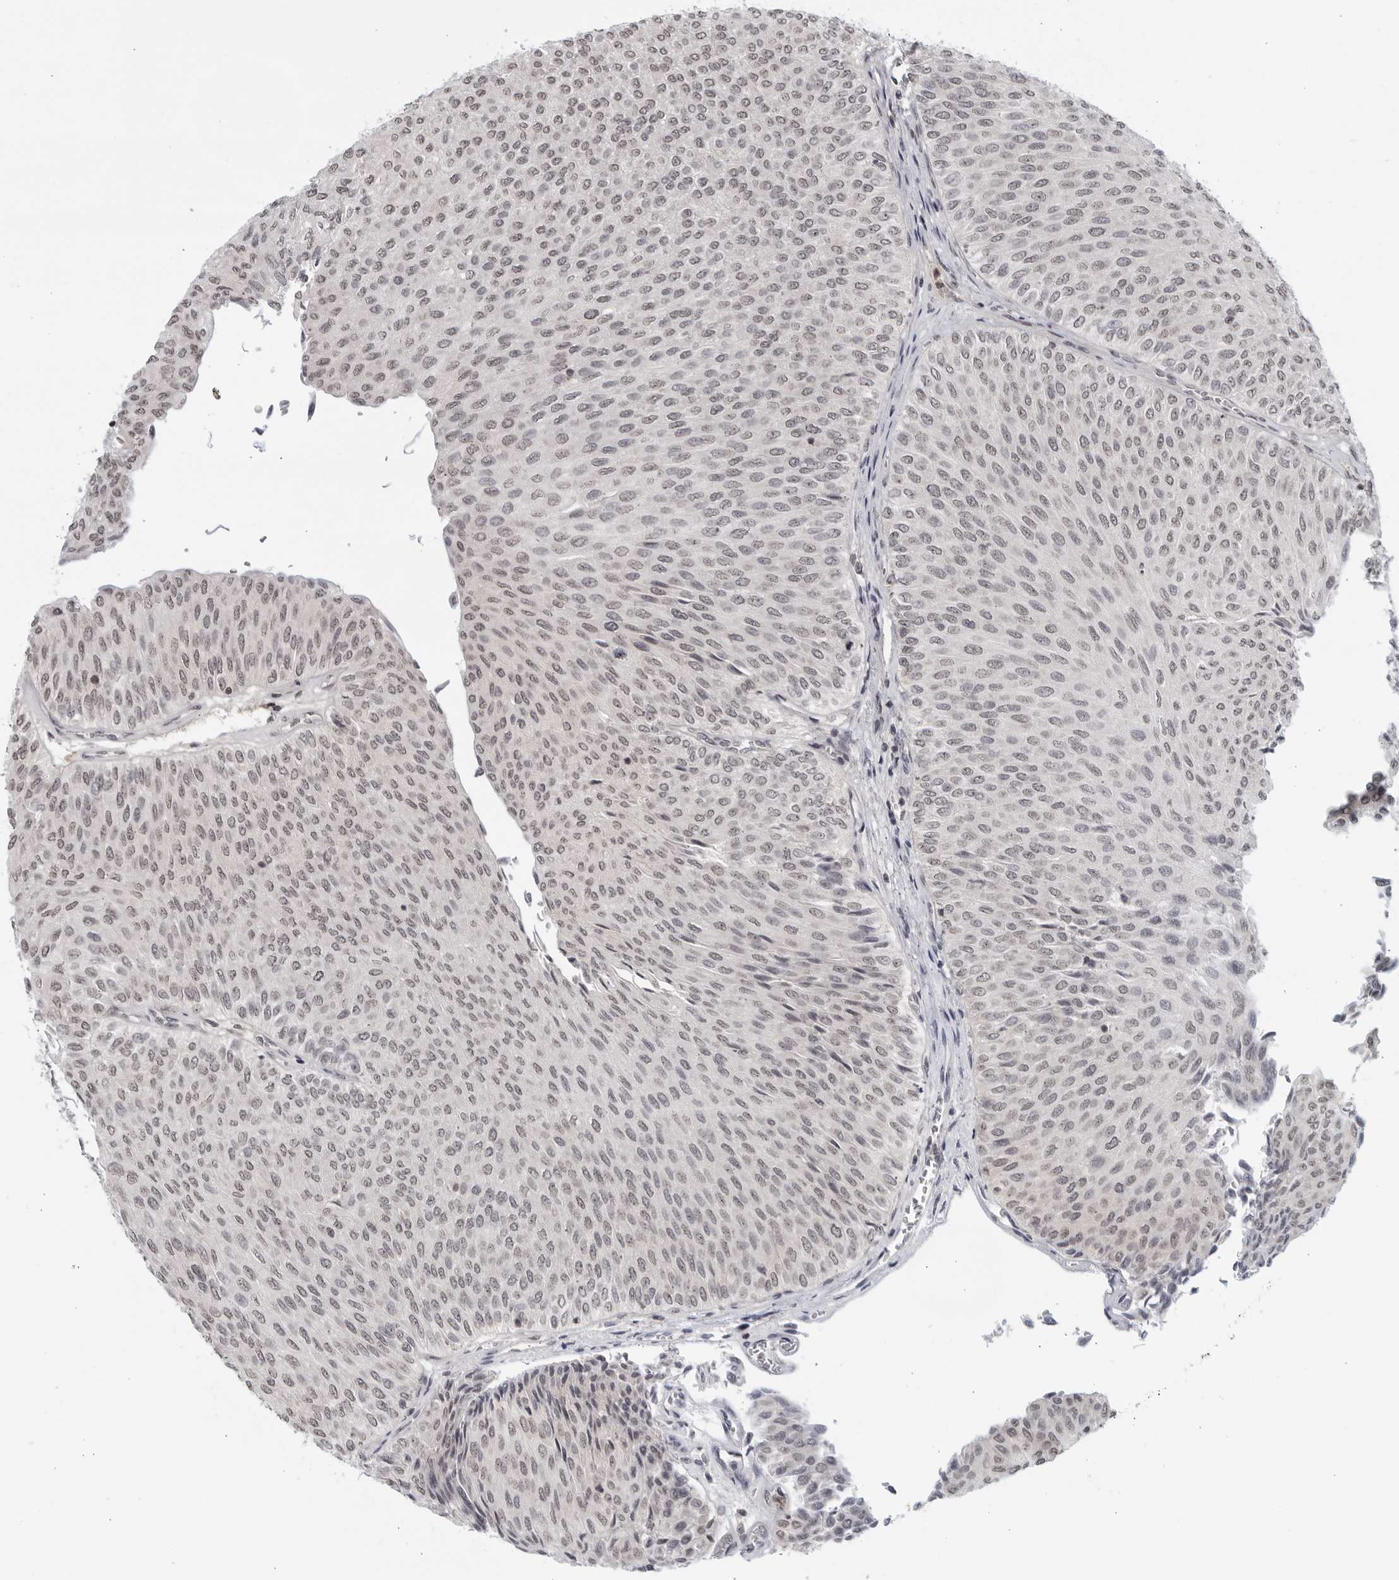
{"staining": {"intensity": "weak", "quantity": "<25%", "location": "nuclear"}, "tissue": "urothelial cancer", "cell_type": "Tumor cells", "image_type": "cancer", "snomed": [{"axis": "morphology", "description": "Urothelial carcinoma, Low grade"}, {"axis": "topography", "description": "Urinary bladder"}], "caption": "This is a image of immunohistochemistry staining of urothelial cancer, which shows no positivity in tumor cells.", "gene": "CC2D1B", "patient": {"sex": "male", "age": 78}}